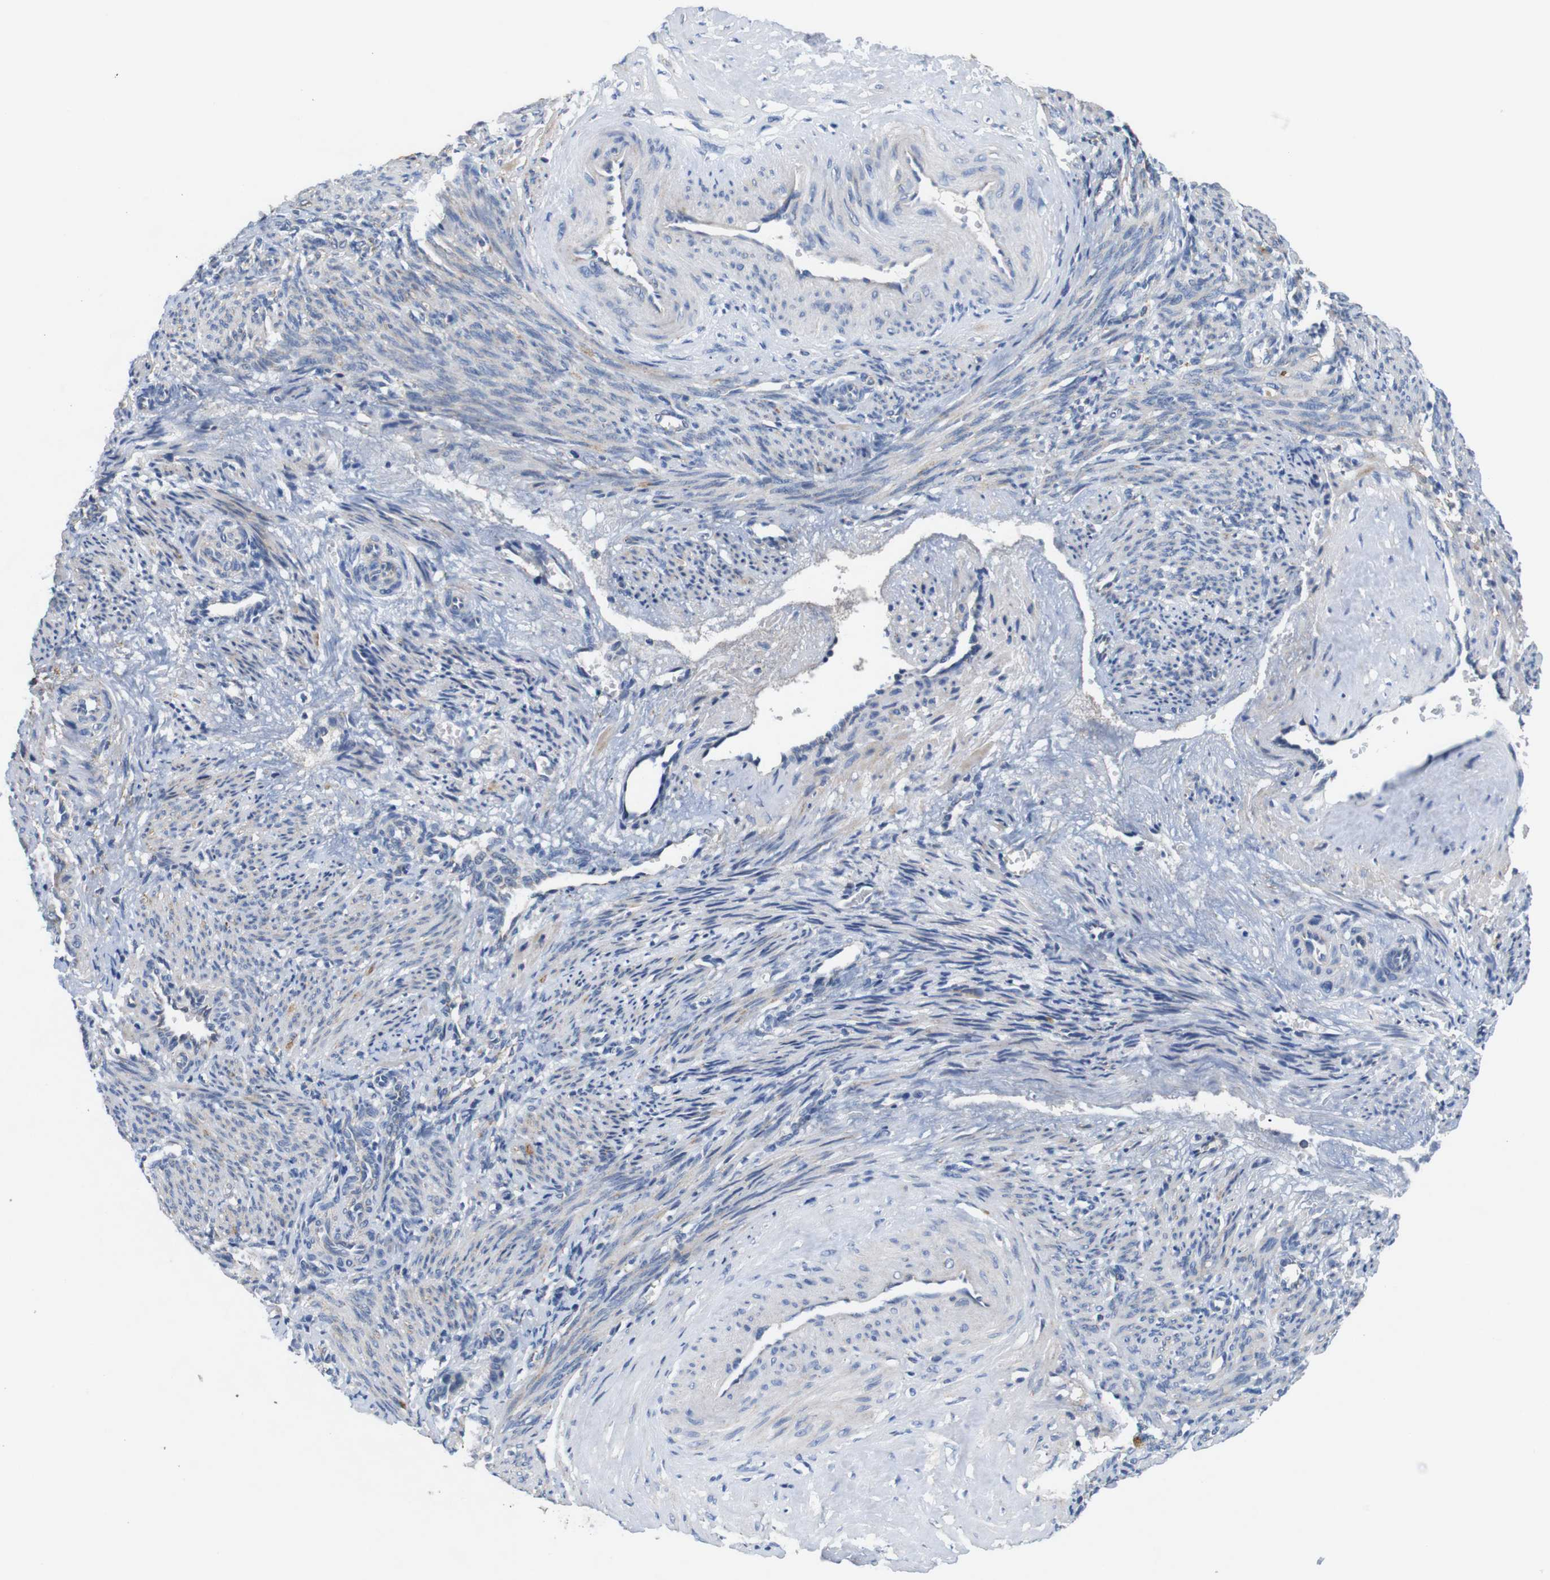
{"staining": {"intensity": "strong", "quantity": "25%-75%", "location": "cytoplasmic/membranous"}, "tissue": "smooth muscle", "cell_type": "Smooth muscle cells", "image_type": "normal", "snomed": [{"axis": "morphology", "description": "Normal tissue, NOS"}, {"axis": "topography", "description": "Endometrium"}], "caption": "Strong cytoplasmic/membranous positivity is identified in approximately 25%-75% of smooth muscle cells in benign smooth muscle. The staining was performed using DAB, with brown indicating positive protein expression. Nuclei are stained blue with hematoxylin.", "gene": "F2RL1", "patient": {"sex": "female", "age": 33}}